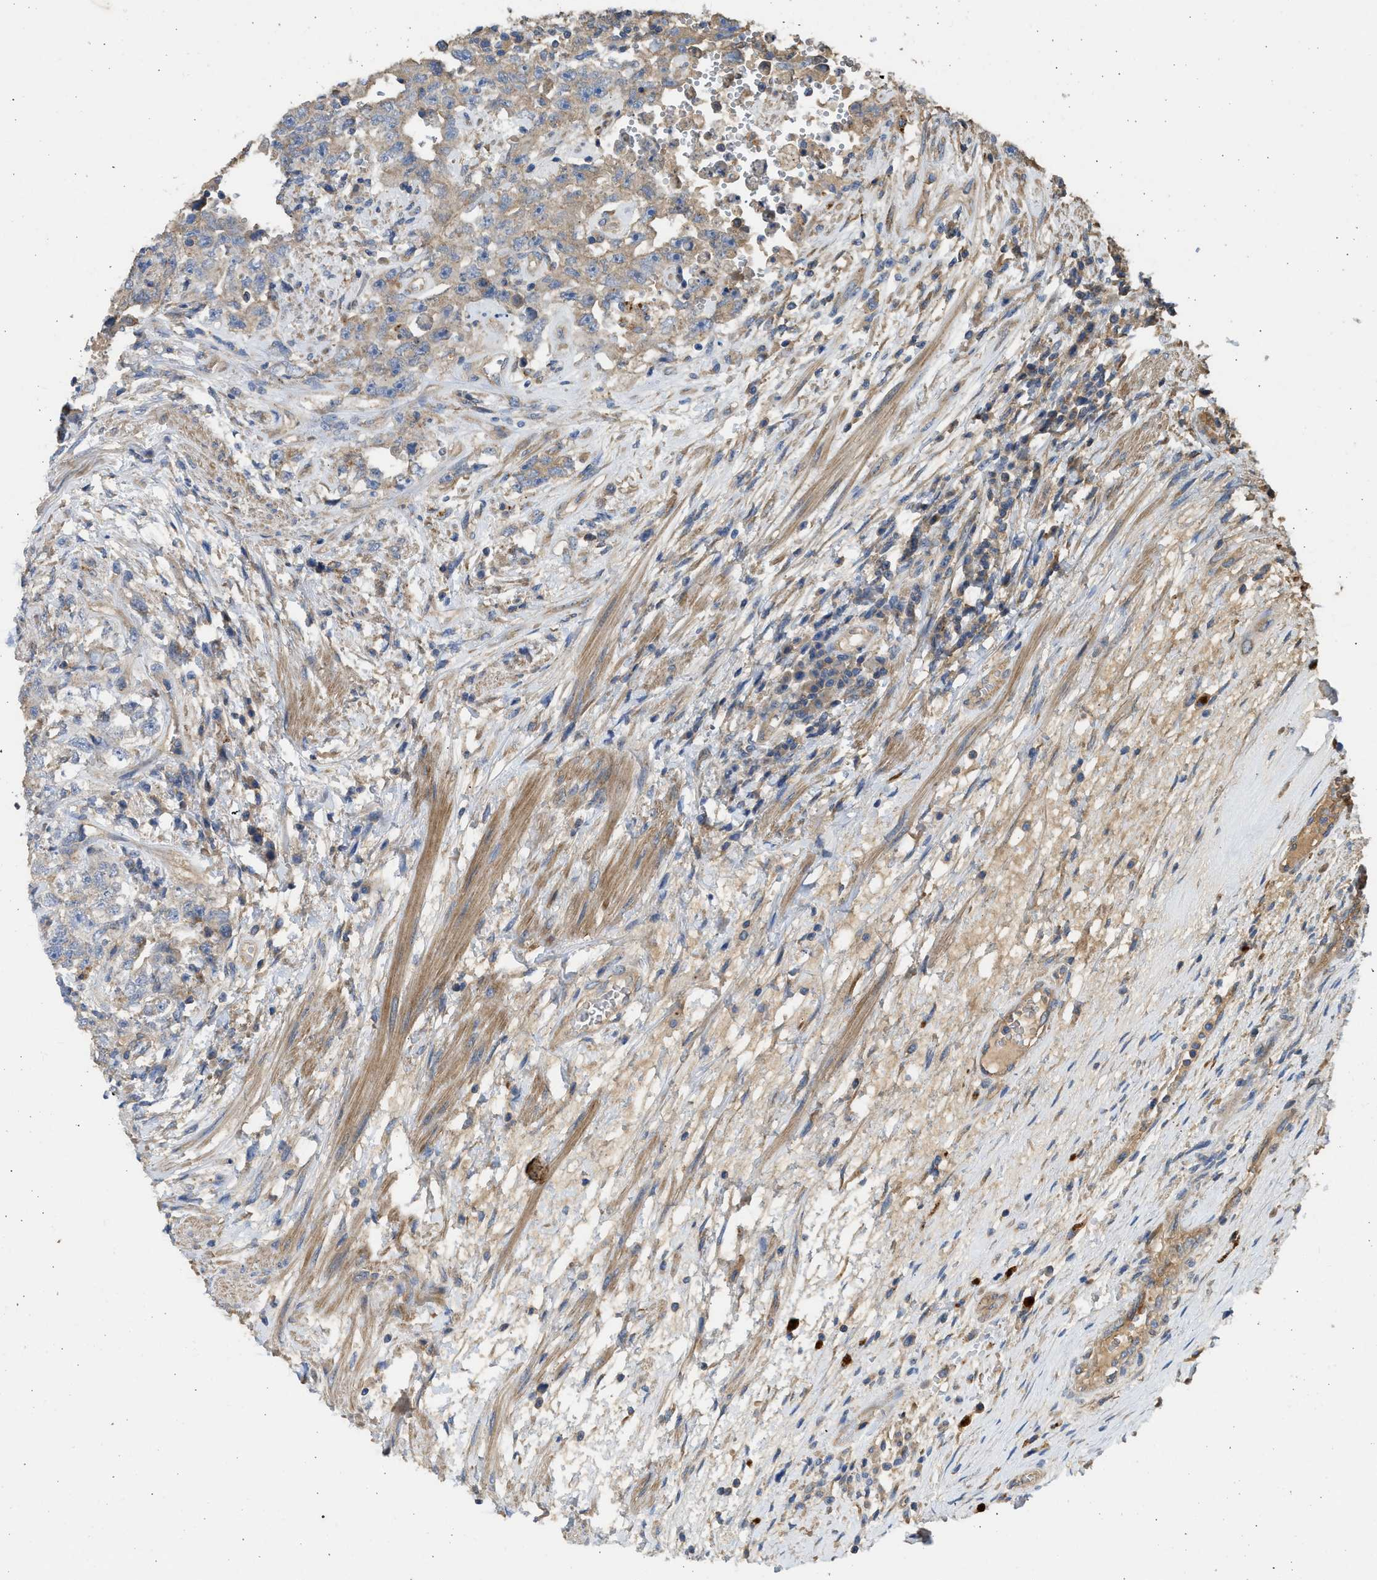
{"staining": {"intensity": "weak", "quantity": "25%-75%", "location": "cytoplasmic/membranous"}, "tissue": "testis cancer", "cell_type": "Tumor cells", "image_type": "cancer", "snomed": [{"axis": "morphology", "description": "Carcinoma, Embryonal, NOS"}, {"axis": "topography", "description": "Testis"}], "caption": "IHC staining of embryonal carcinoma (testis), which reveals low levels of weak cytoplasmic/membranous staining in approximately 25%-75% of tumor cells indicating weak cytoplasmic/membranous protein expression. The staining was performed using DAB (brown) for protein detection and nuclei were counterstained in hematoxylin (blue).", "gene": "CSRNP2", "patient": {"sex": "male", "age": 26}}